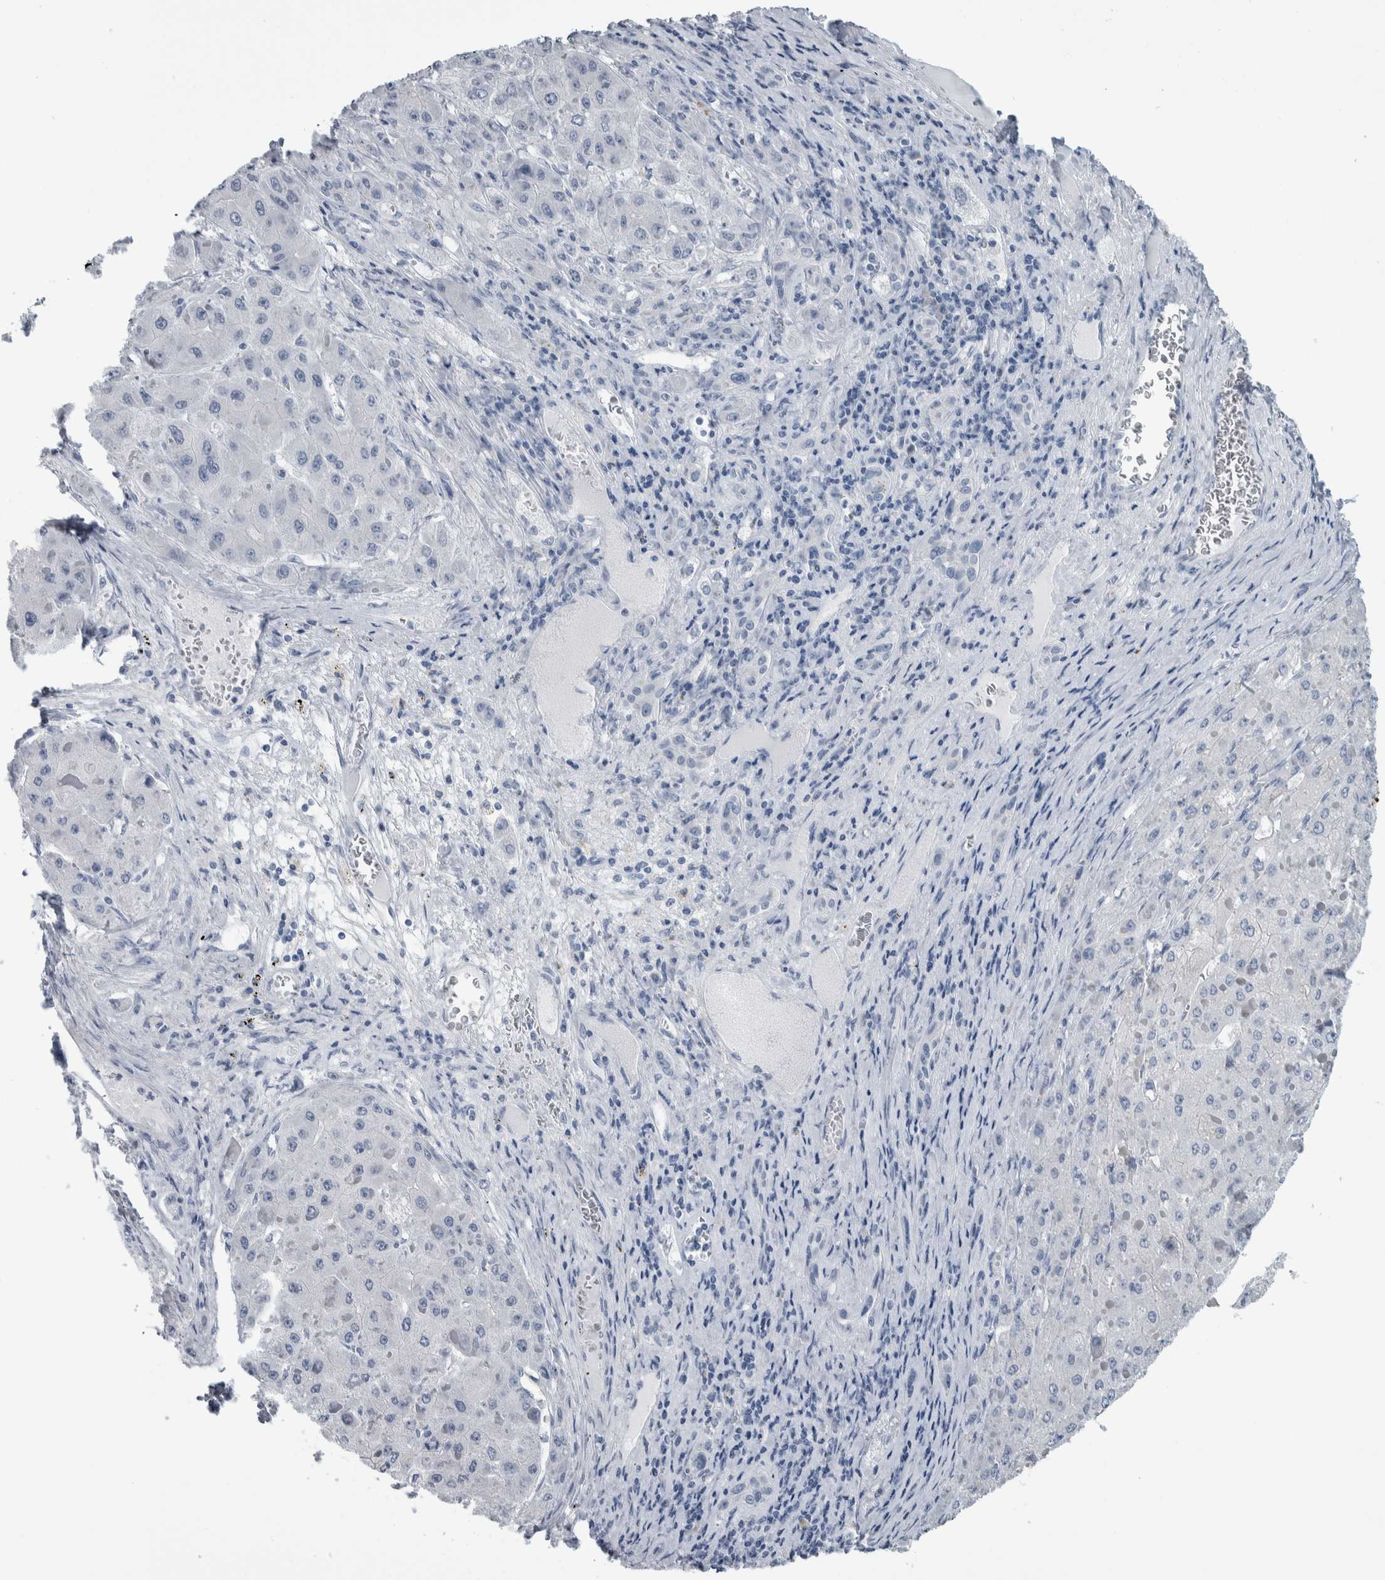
{"staining": {"intensity": "negative", "quantity": "none", "location": "none"}, "tissue": "liver cancer", "cell_type": "Tumor cells", "image_type": "cancer", "snomed": [{"axis": "morphology", "description": "Carcinoma, Hepatocellular, NOS"}, {"axis": "topography", "description": "Liver"}], "caption": "Immunohistochemistry of liver cancer shows no positivity in tumor cells.", "gene": "CDH17", "patient": {"sex": "female", "age": 73}}